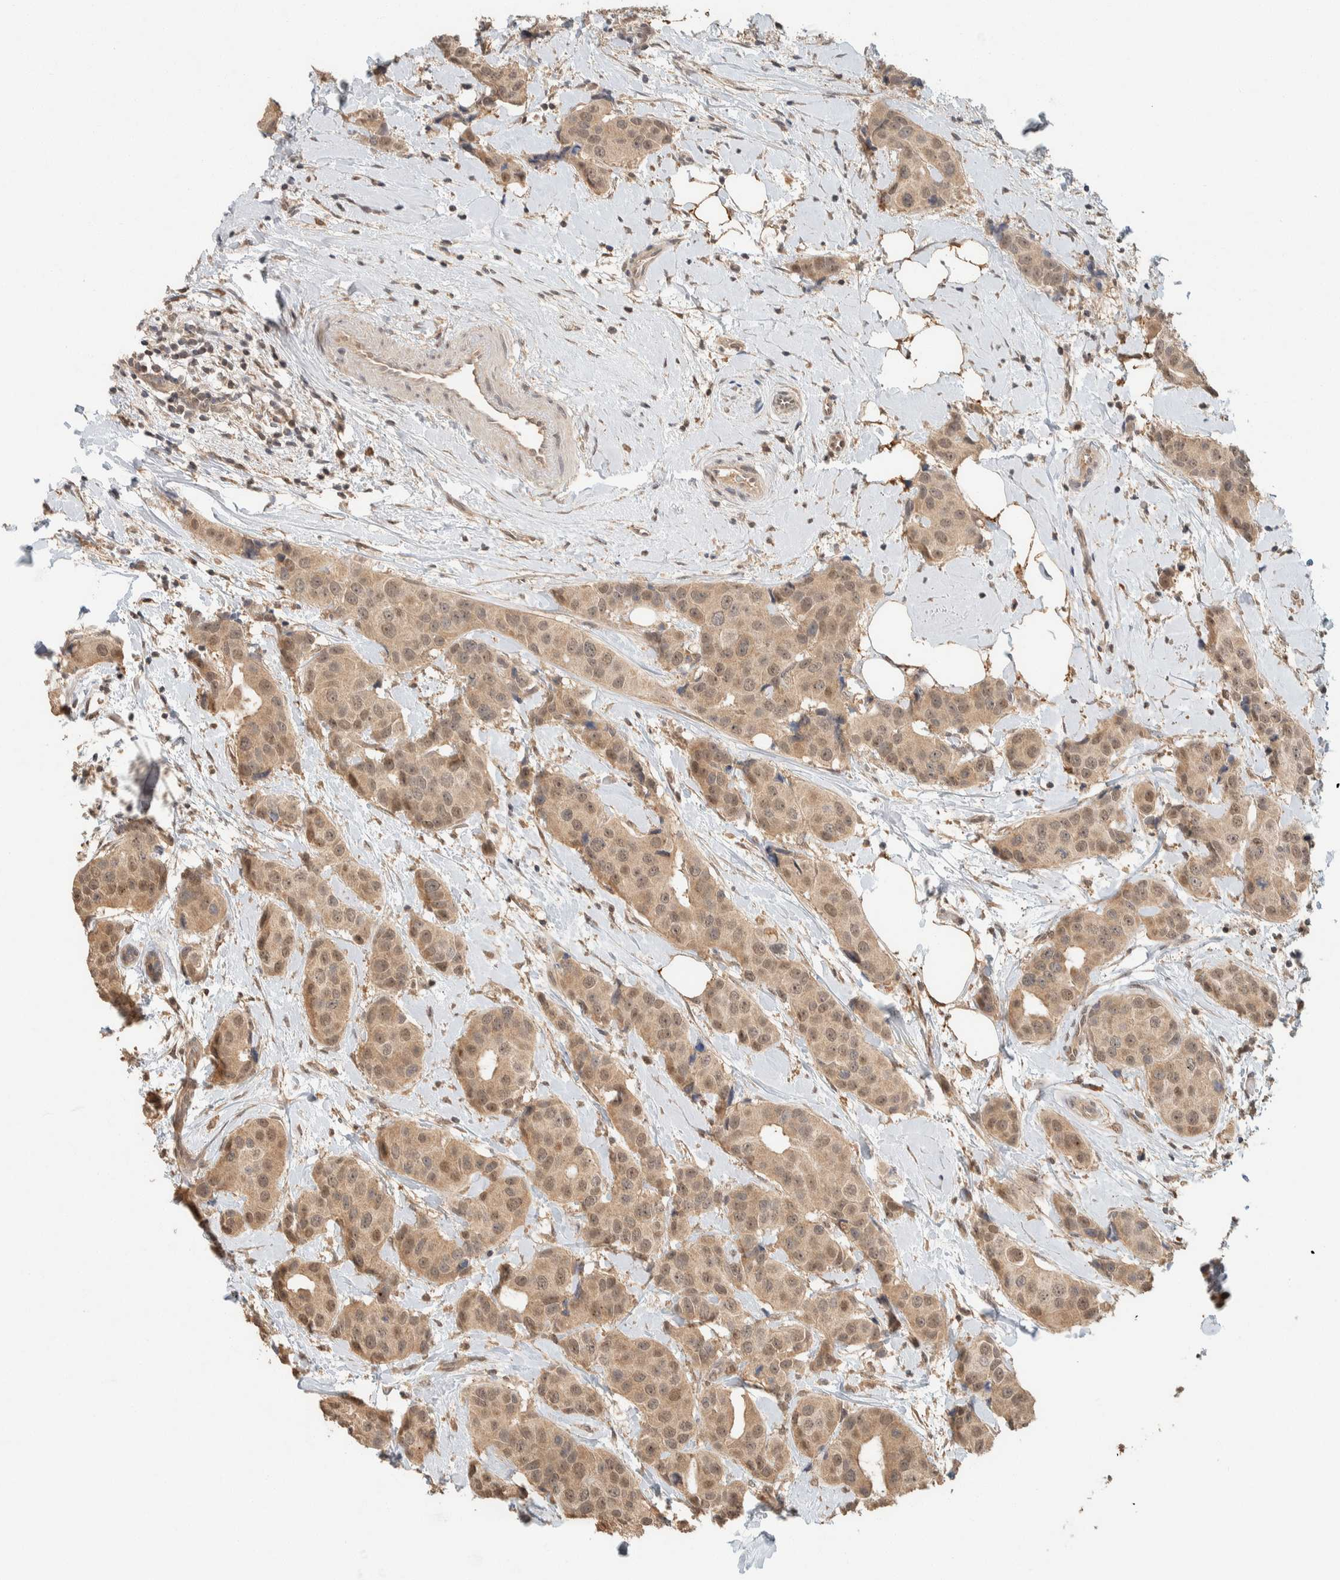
{"staining": {"intensity": "moderate", "quantity": ">75%", "location": "cytoplasmic/membranous,nuclear"}, "tissue": "breast cancer", "cell_type": "Tumor cells", "image_type": "cancer", "snomed": [{"axis": "morphology", "description": "Normal tissue, NOS"}, {"axis": "morphology", "description": "Duct carcinoma"}, {"axis": "topography", "description": "Breast"}], "caption": "IHC of human breast cancer (invasive ductal carcinoma) reveals medium levels of moderate cytoplasmic/membranous and nuclear staining in about >75% of tumor cells. Using DAB (3,3'-diaminobenzidine) (brown) and hematoxylin (blue) stains, captured at high magnification using brightfield microscopy.", "gene": "ZNF567", "patient": {"sex": "female", "age": 39}}